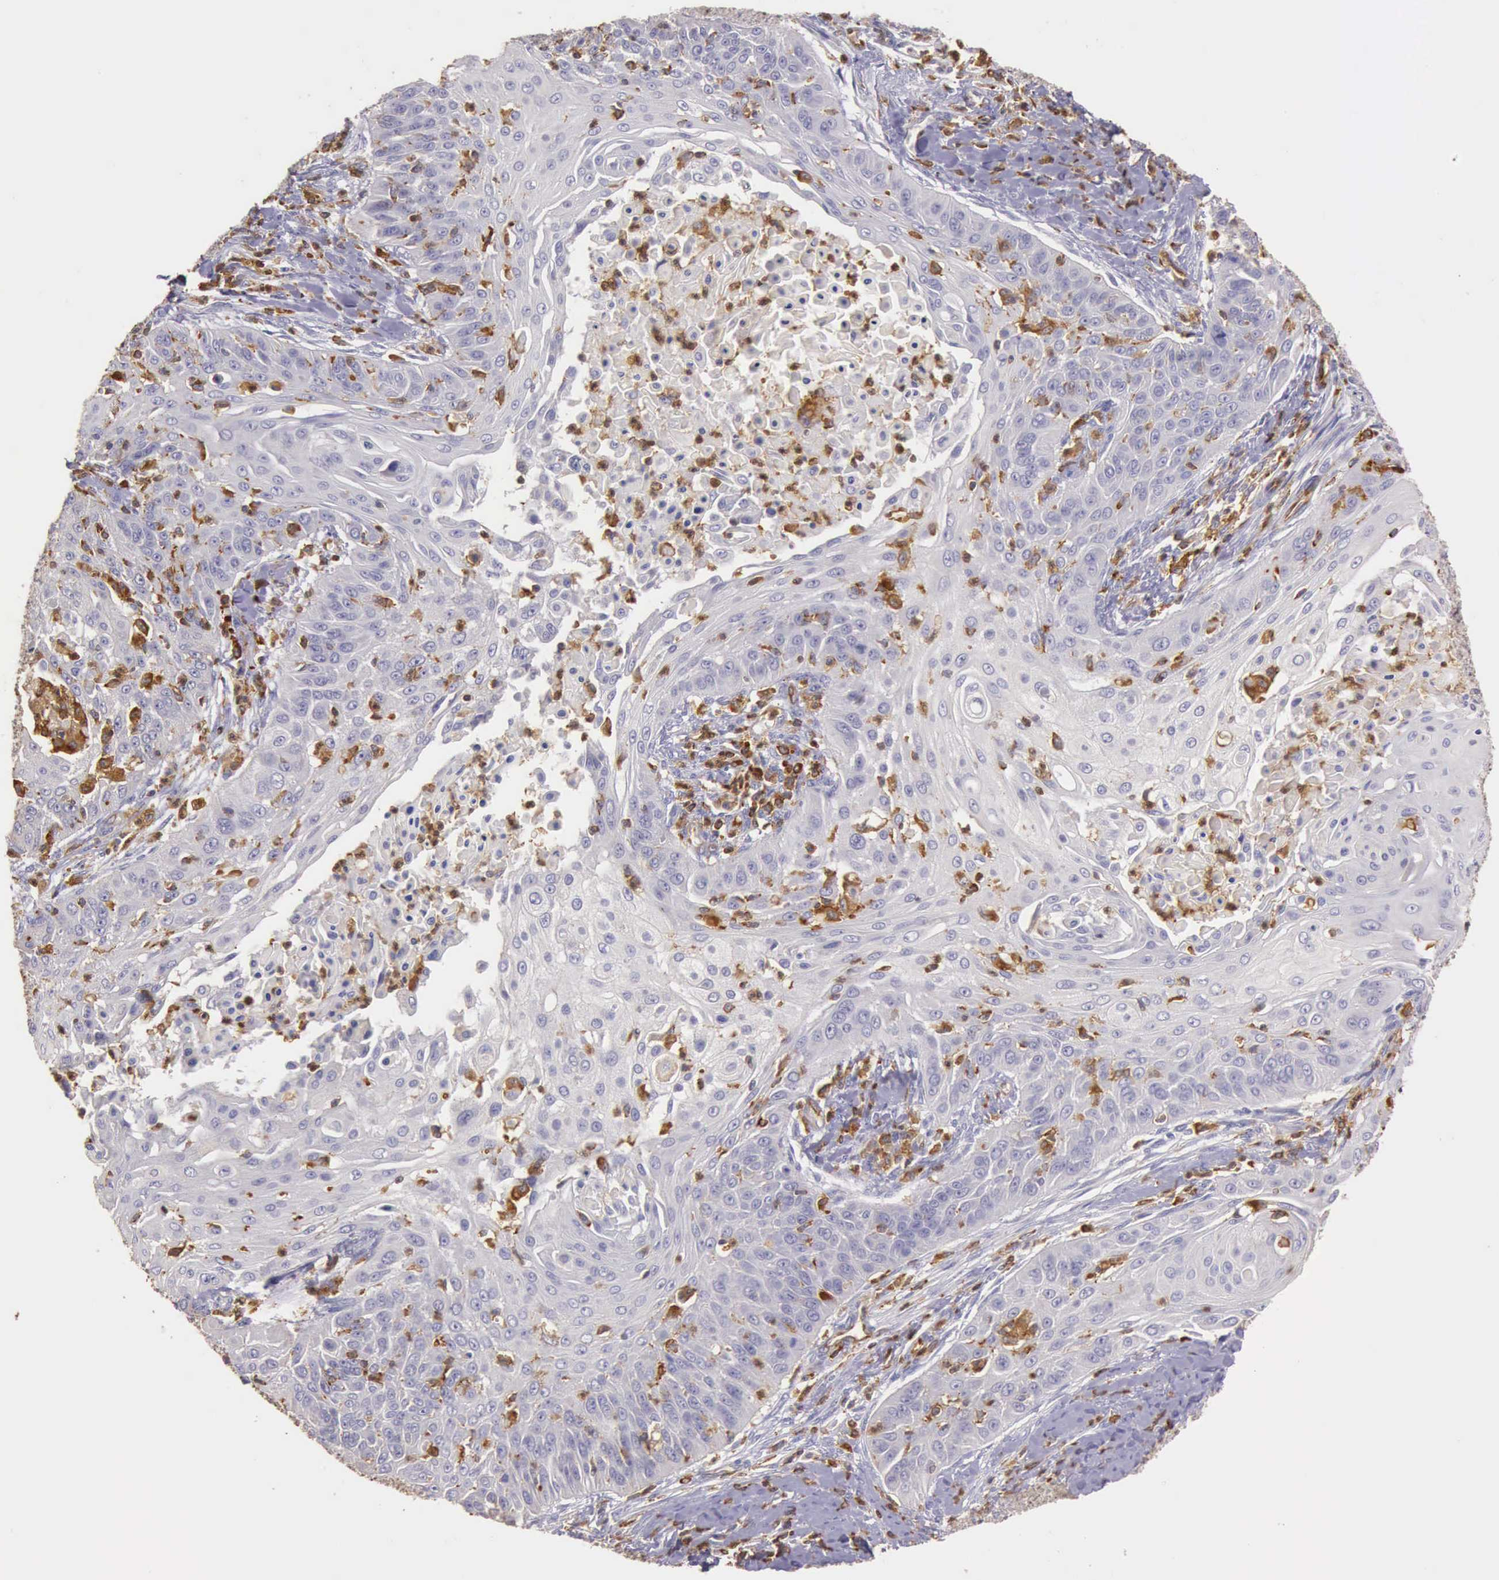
{"staining": {"intensity": "weak", "quantity": "<25%", "location": "cytoplasmic/membranous"}, "tissue": "cervical cancer", "cell_type": "Tumor cells", "image_type": "cancer", "snomed": [{"axis": "morphology", "description": "Squamous cell carcinoma, NOS"}, {"axis": "topography", "description": "Cervix"}], "caption": "Squamous cell carcinoma (cervical) stained for a protein using IHC shows no staining tumor cells.", "gene": "ARHGAP4", "patient": {"sex": "female", "age": 64}}